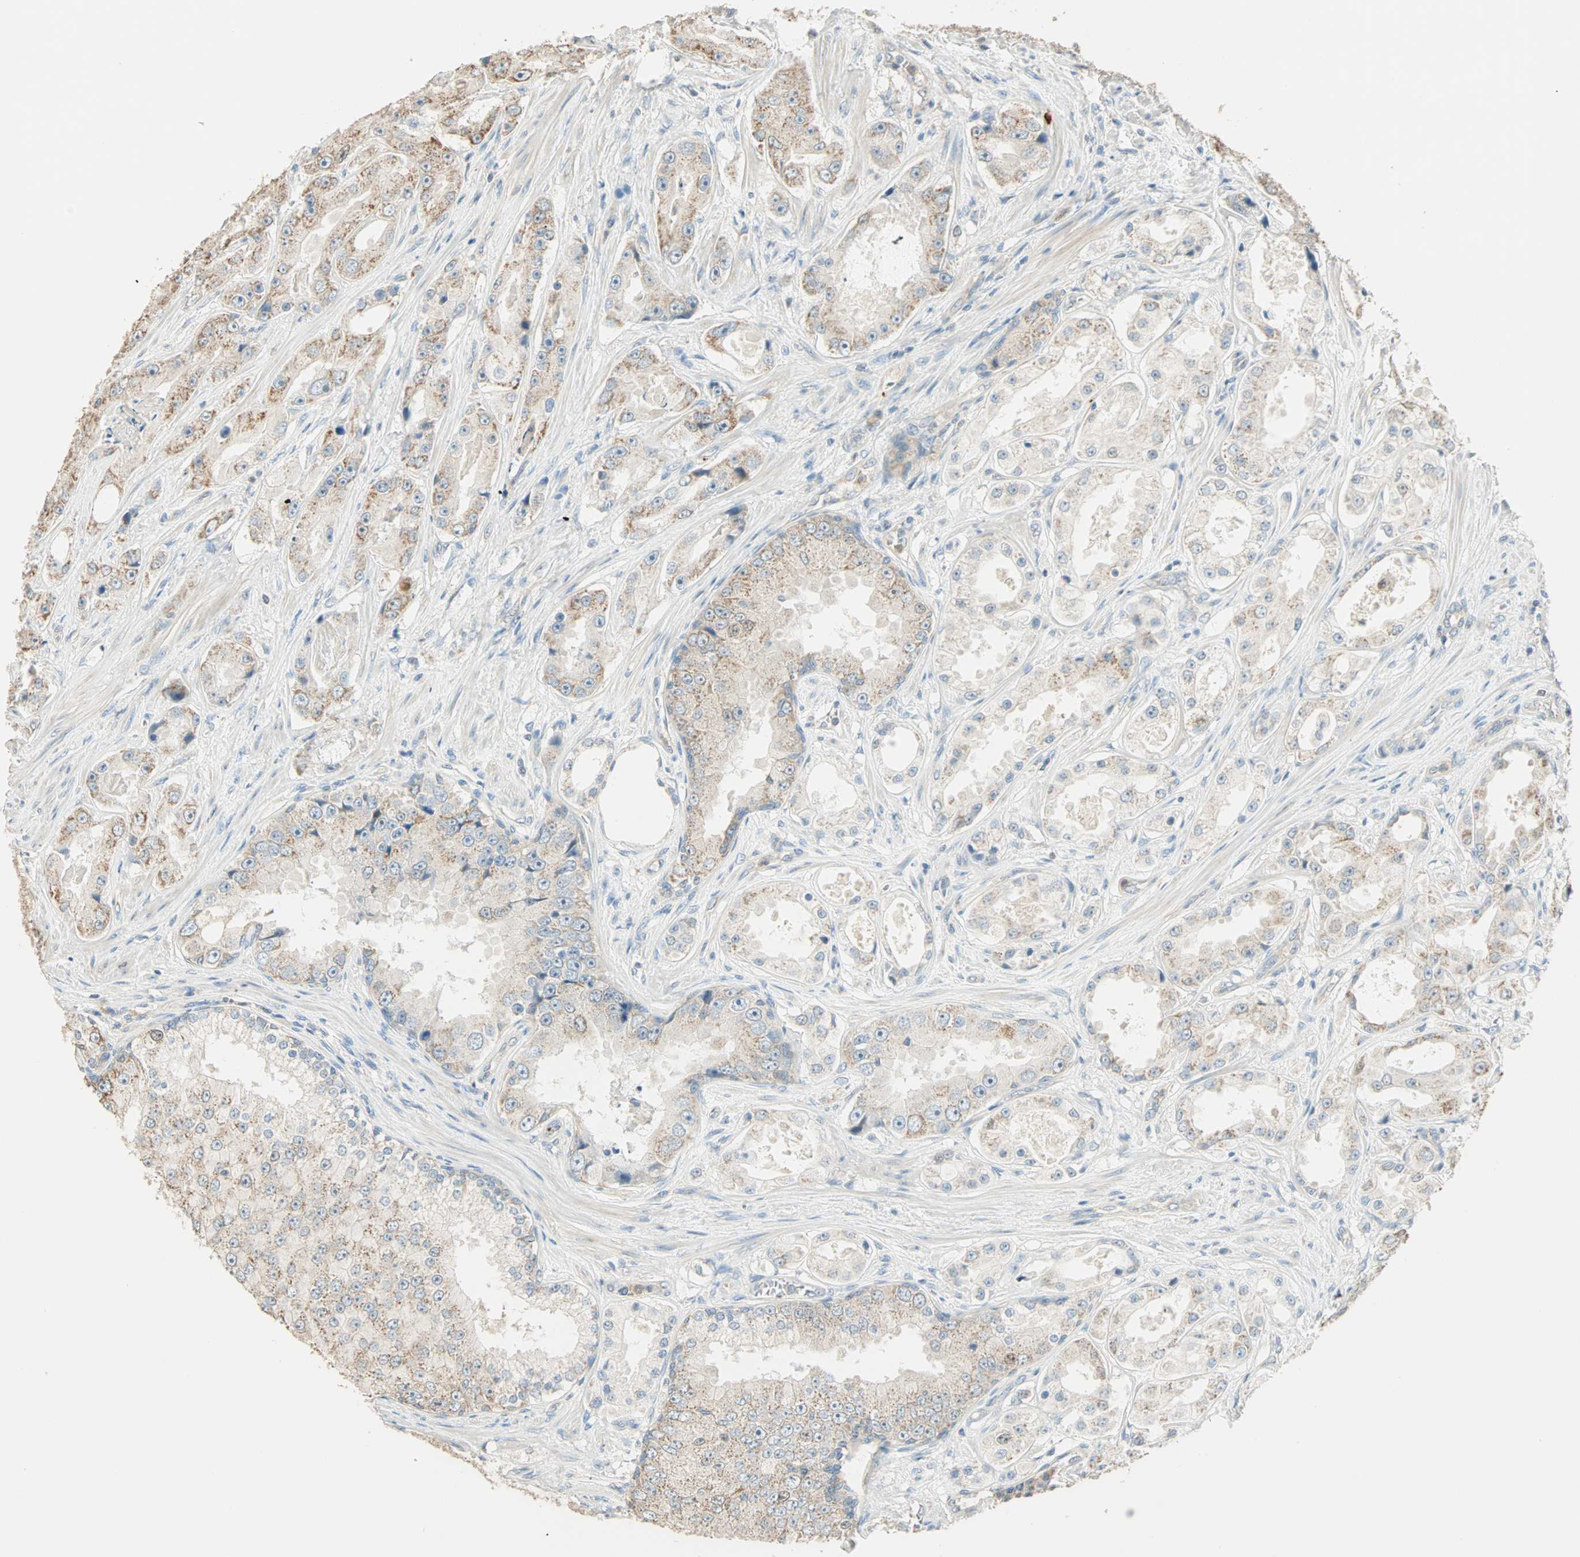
{"staining": {"intensity": "weak", "quantity": "25%-75%", "location": "cytoplasmic/membranous"}, "tissue": "prostate cancer", "cell_type": "Tumor cells", "image_type": "cancer", "snomed": [{"axis": "morphology", "description": "Adenocarcinoma, High grade"}, {"axis": "topography", "description": "Prostate"}], "caption": "DAB immunohistochemical staining of human prostate cancer demonstrates weak cytoplasmic/membranous protein staining in approximately 25%-75% of tumor cells.", "gene": "RAD18", "patient": {"sex": "male", "age": 73}}